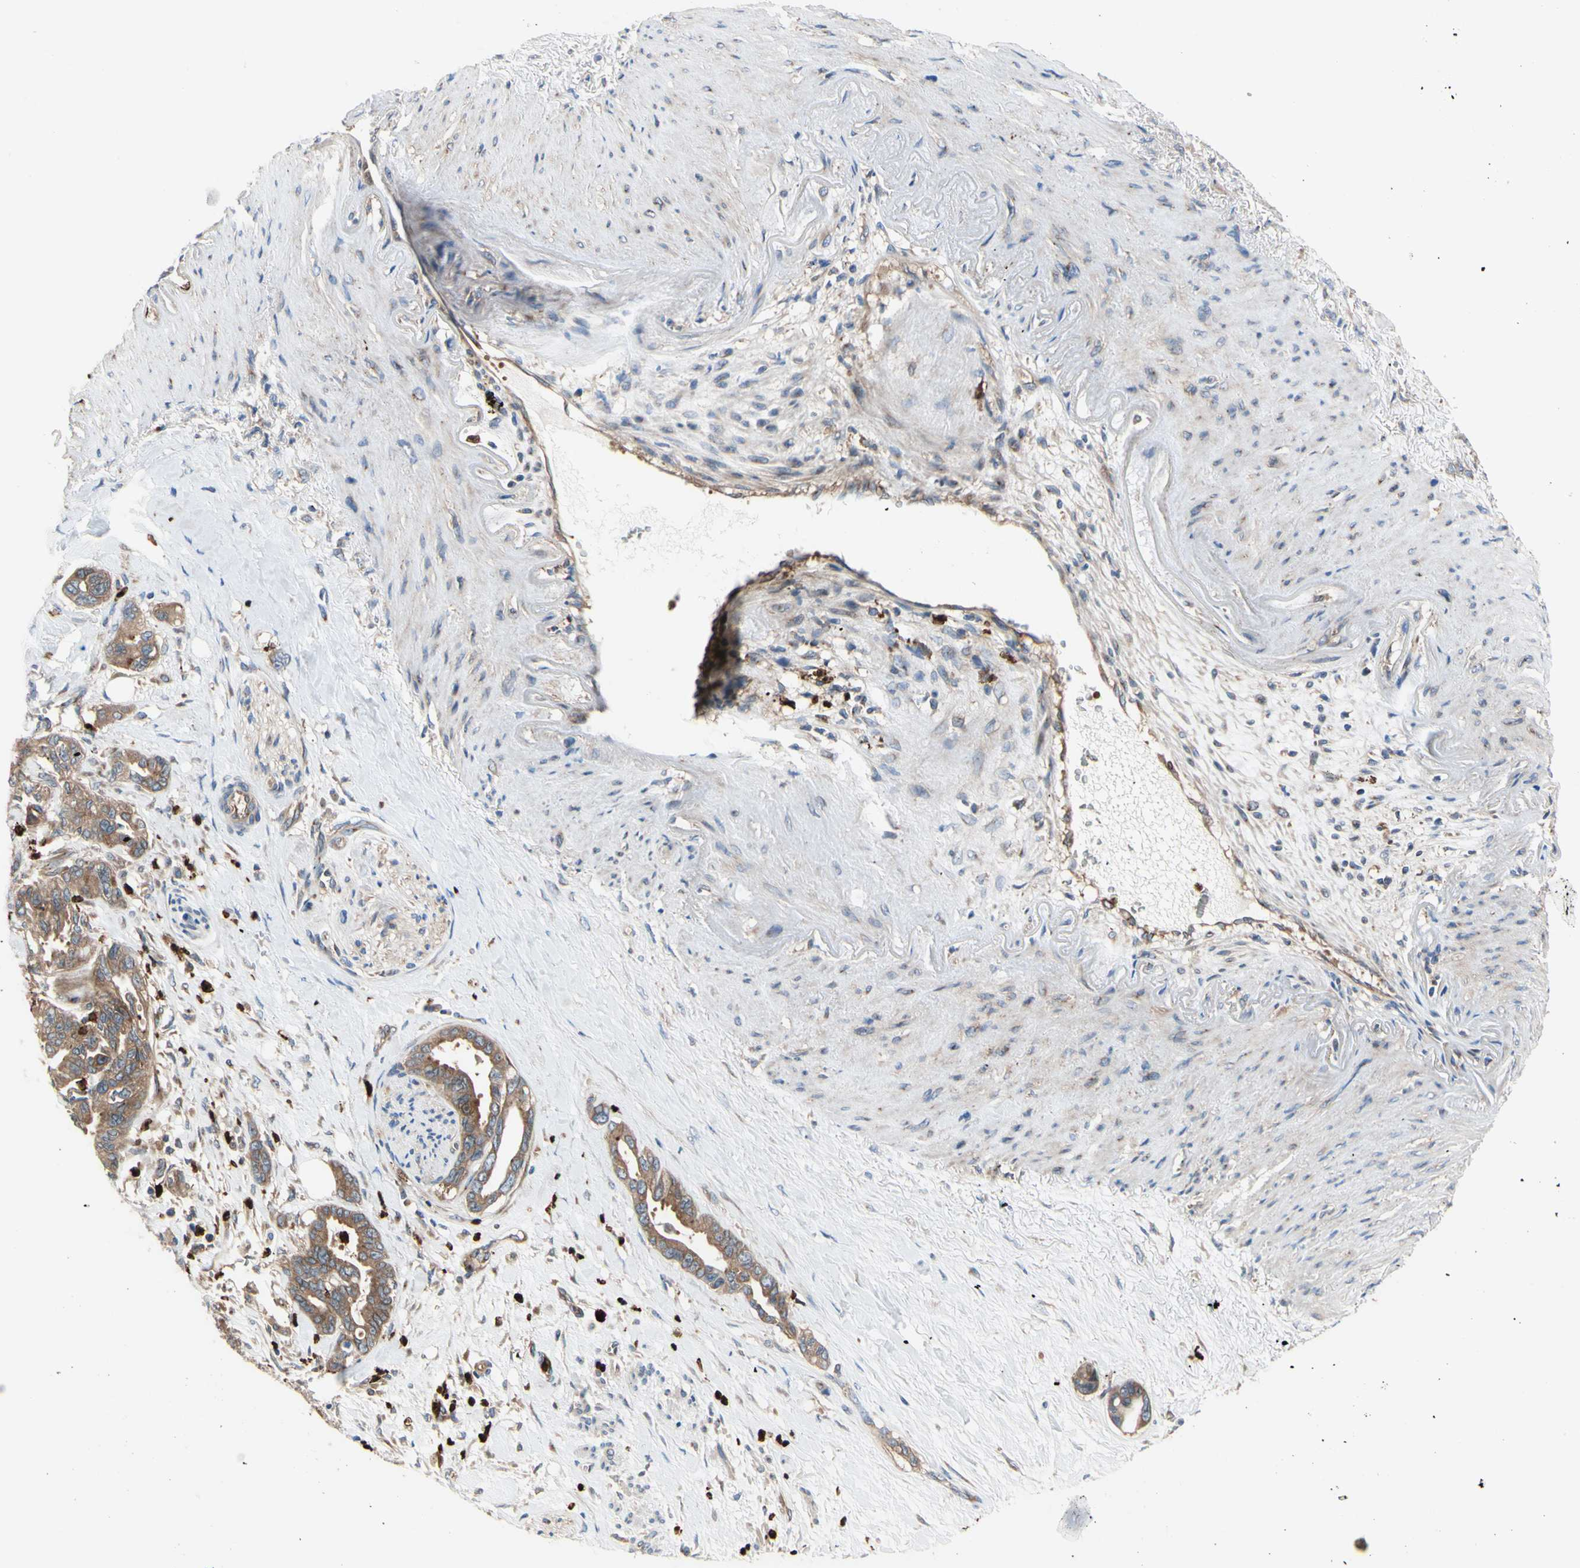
{"staining": {"intensity": "moderate", "quantity": ">75%", "location": "cytoplasmic/membranous"}, "tissue": "pancreatic cancer", "cell_type": "Tumor cells", "image_type": "cancer", "snomed": [{"axis": "morphology", "description": "Adenocarcinoma, NOS"}, {"axis": "topography", "description": "Pancreas"}], "caption": "Immunohistochemical staining of adenocarcinoma (pancreatic) displays medium levels of moderate cytoplasmic/membranous protein expression in approximately >75% of tumor cells. The protein is shown in brown color, while the nuclei are stained blue.", "gene": "USP9X", "patient": {"sex": "male", "age": 70}}